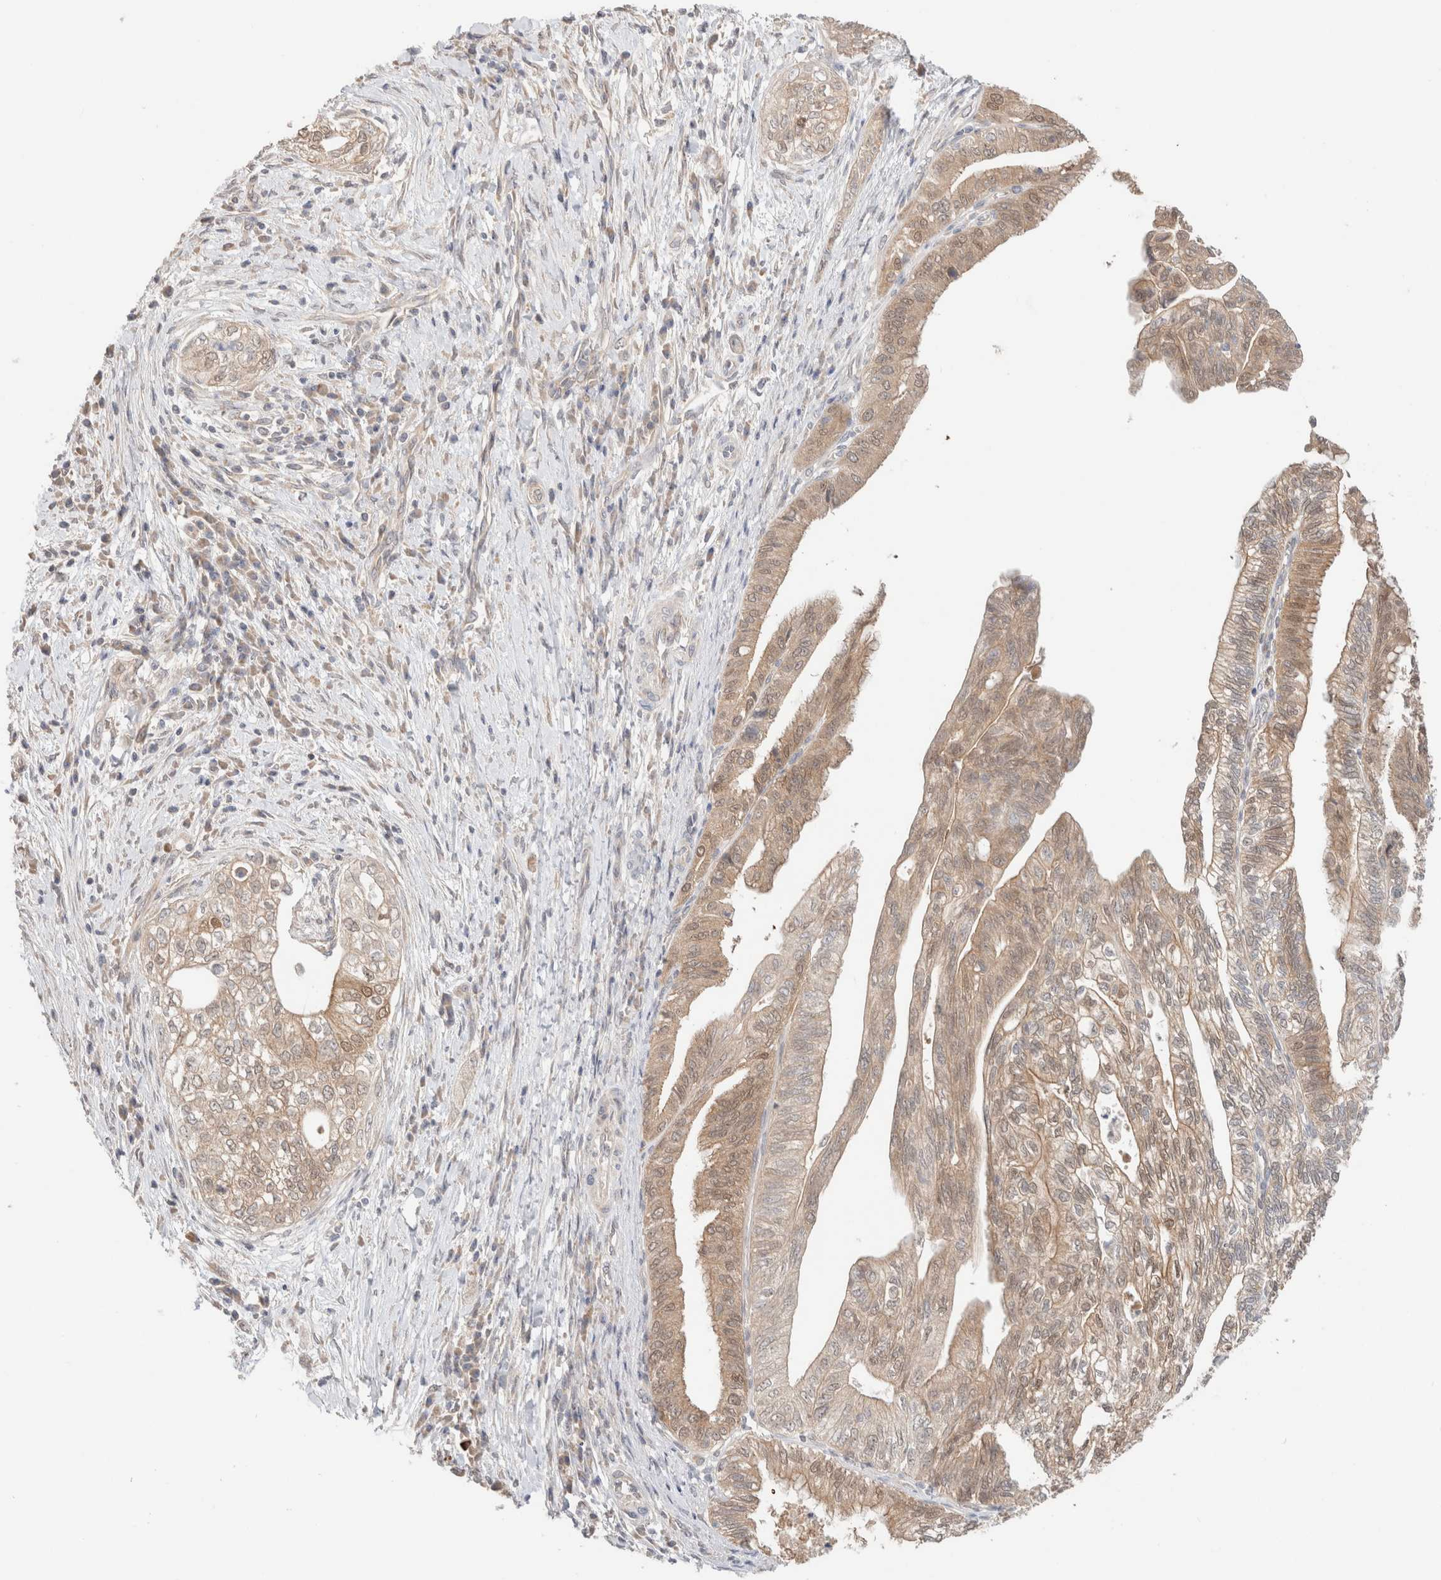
{"staining": {"intensity": "weak", "quantity": ">75%", "location": "cytoplasmic/membranous"}, "tissue": "pancreatic cancer", "cell_type": "Tumor cells", "image_type": "cancer", "snomed": [{"axis": "morphology", "description": "Adenocarcinoma, NOS"}, {"axis": "topography", "description": "Pancreas"}], "caption": "Adenocarcinoma (pancreatic) stained with immunohistochemistry (IHC) displays weak cytoplasmic/membranous positivity in approximately >75% of tumor cells. (brown staining indicates protein expression, while blue staining denotes nuclei).", "gene": "CA13", "patient": {"sex": "male", "age": 72}}